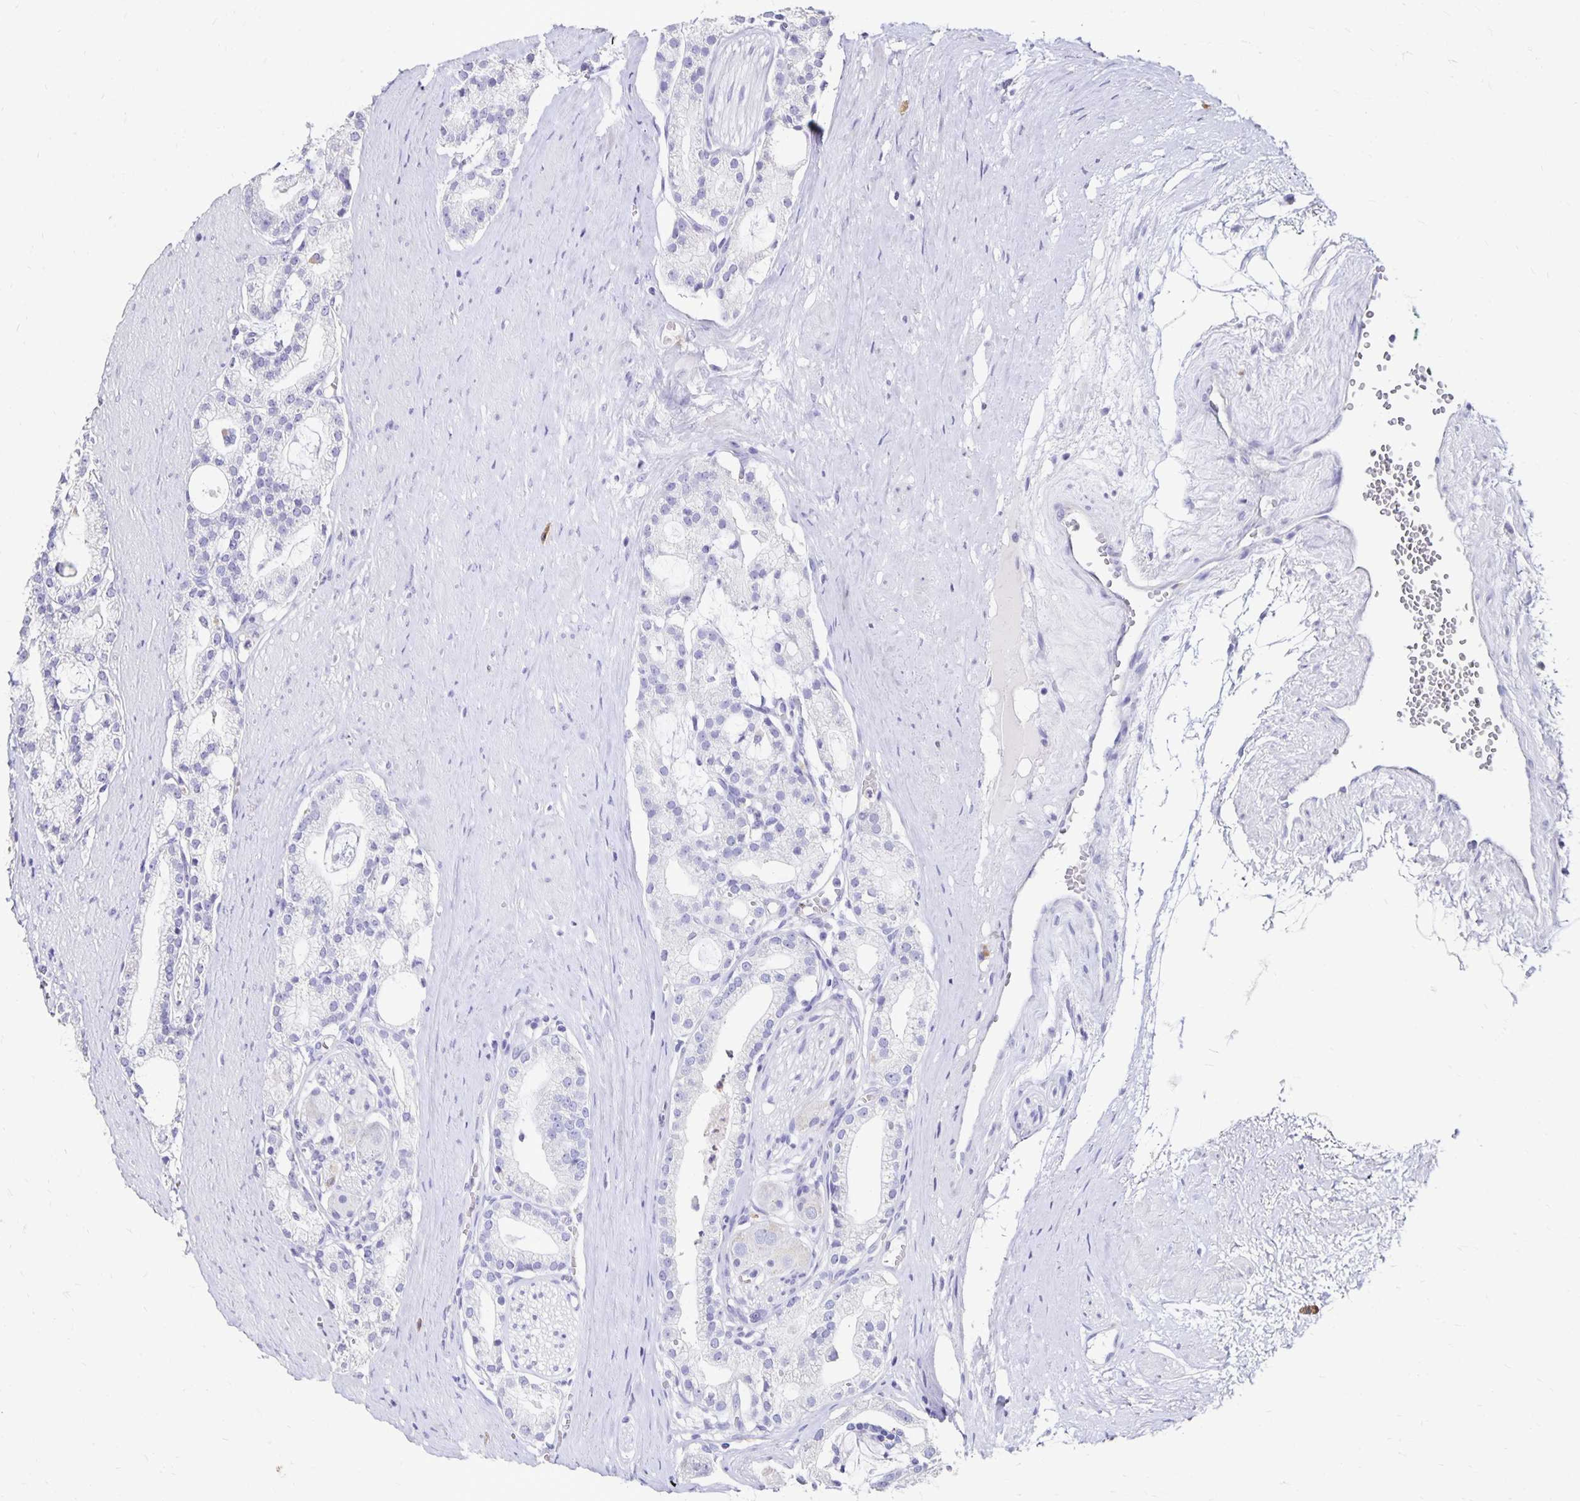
{"staining": {"intensity": "negative", "quantity": "none", "location": "none"}, "tissue": "prostate cancer", "cell_type": "Tumor cells", "image_type": "cancer", "snomed": [{"axis": "morphology", "description": "Adenocarcinoma, High grade"}, {"axis": "topography", "description": "Prostate"}], "caption": "Immunohistochemical staining of human prostate cancer shows no significant expression in tumor cells.", "gene": "DYNLT4", "patient": {"sex": "male", "age": 71}}